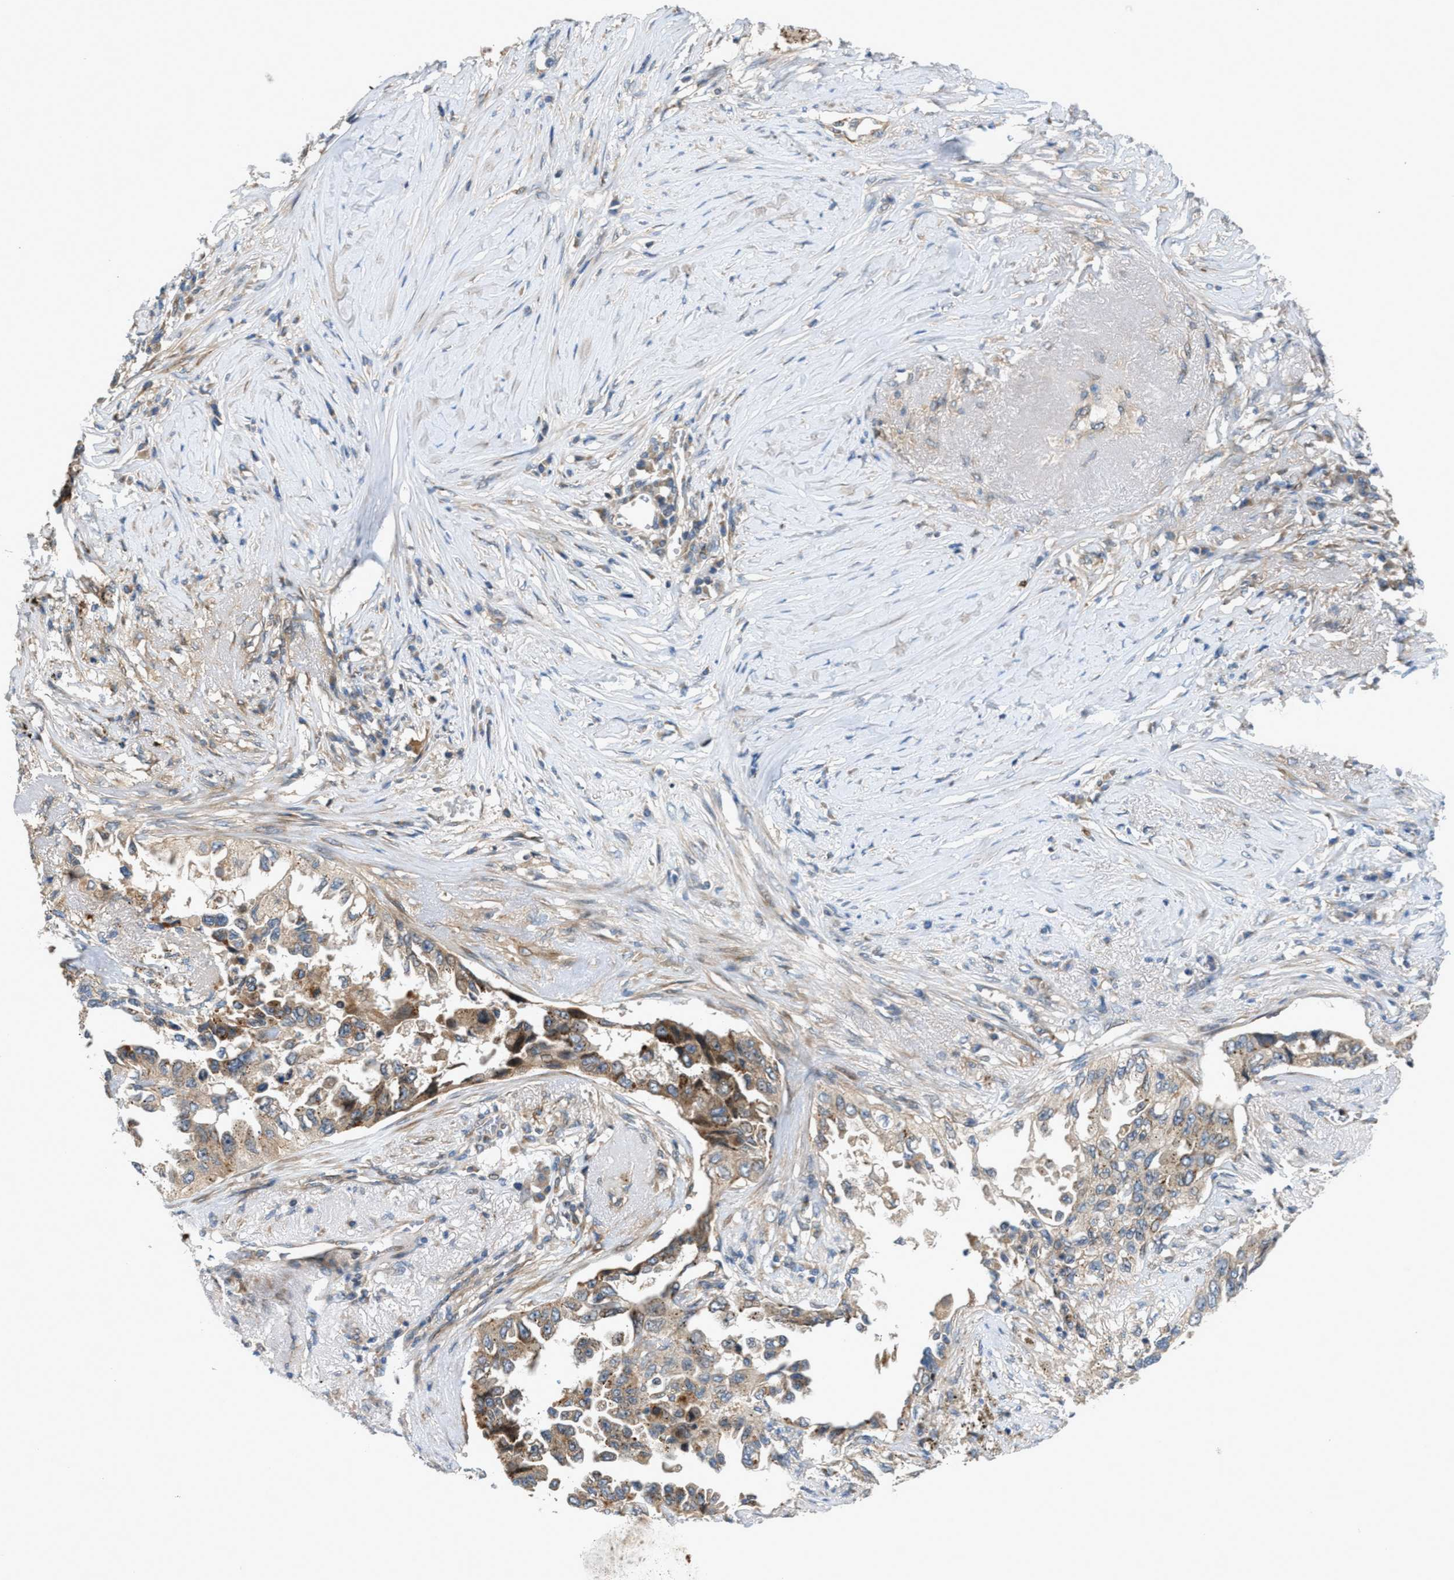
{"staining": {"intensity": "moderate", "quantity": ">75%", "location": "cytoplasmic/membranous"}, "tissue": "lung cancer", "cell_type": "Tumor cells", "image_type": "cancer", "snomed": [{"axis": "morphology", "description": "Adenocarcinoma, NOS"}, {"axis": "topography", "description": "Lung"}], "caption": "Lung cancer (adenocarcinoma) stained with immunohistochemistry reveals moderate cytoplasmic/membranous positivity in approximately >75% of tumor cells.", "gene": "CYB5D1", "patient": {"sex": "female", "age": 51}}